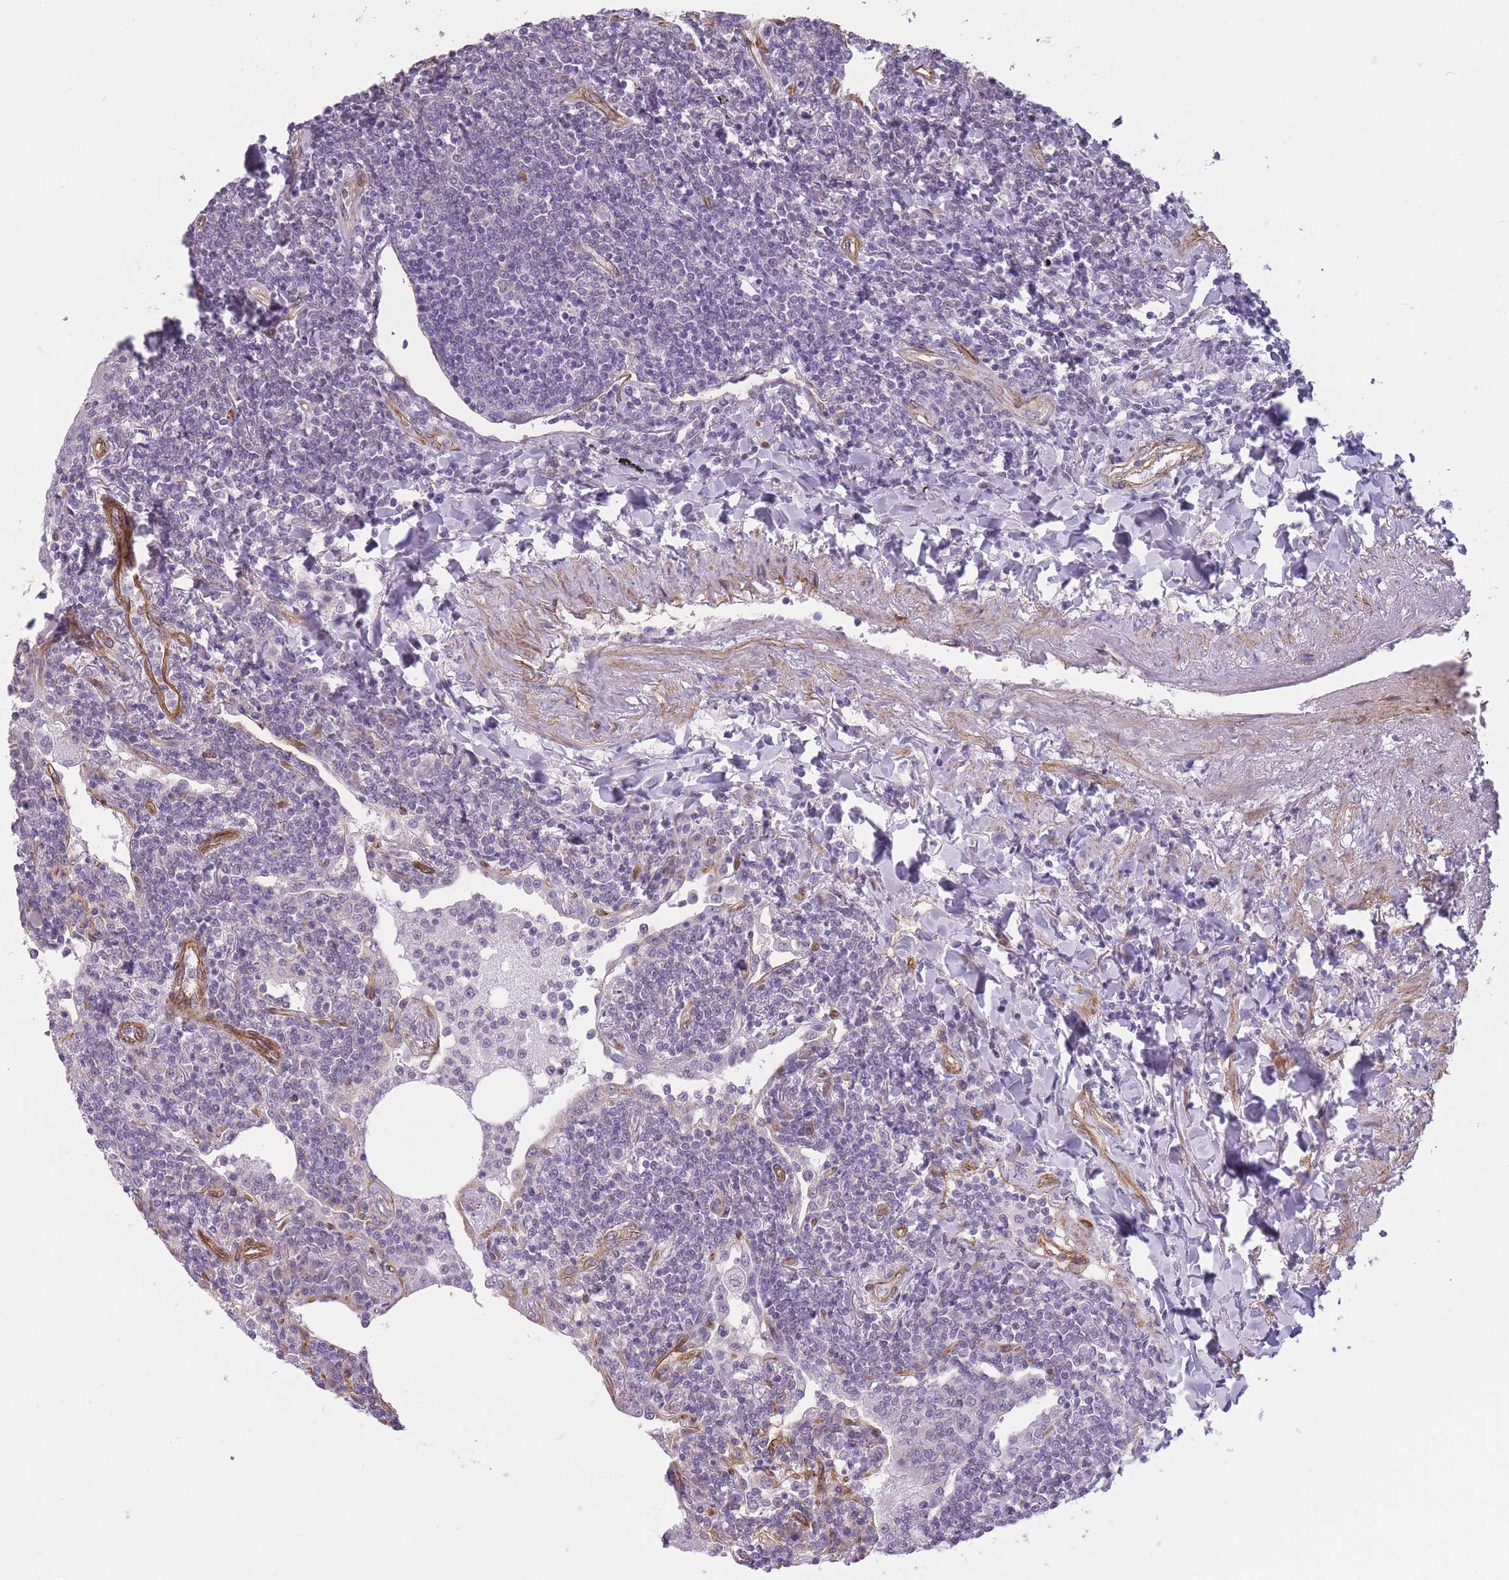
{"staining": {"intensity": "negative", "quantity": "none", "location": "none"}, "tissue": "lymphoma", "cell_type": "Tumor cells", "image_type": "cancer", "snomed": [{"axis": "morphology", "description": "Malignant lymphoma, non-Hodgkin's type, Low grade"}, {"axis": "topography", "description": "Lung"}], "caption": "This is a photomicrograph of immunohistochemistry staining of low-grade malignant lymphoma, non-Hodgkin's type, which shows no expression in tumor cells. (DAB (3,3'-diaminobenzidine) IHC, high magnification).", "gene": "OR6B3", "patient": {"sex": "female", "age": 71}}